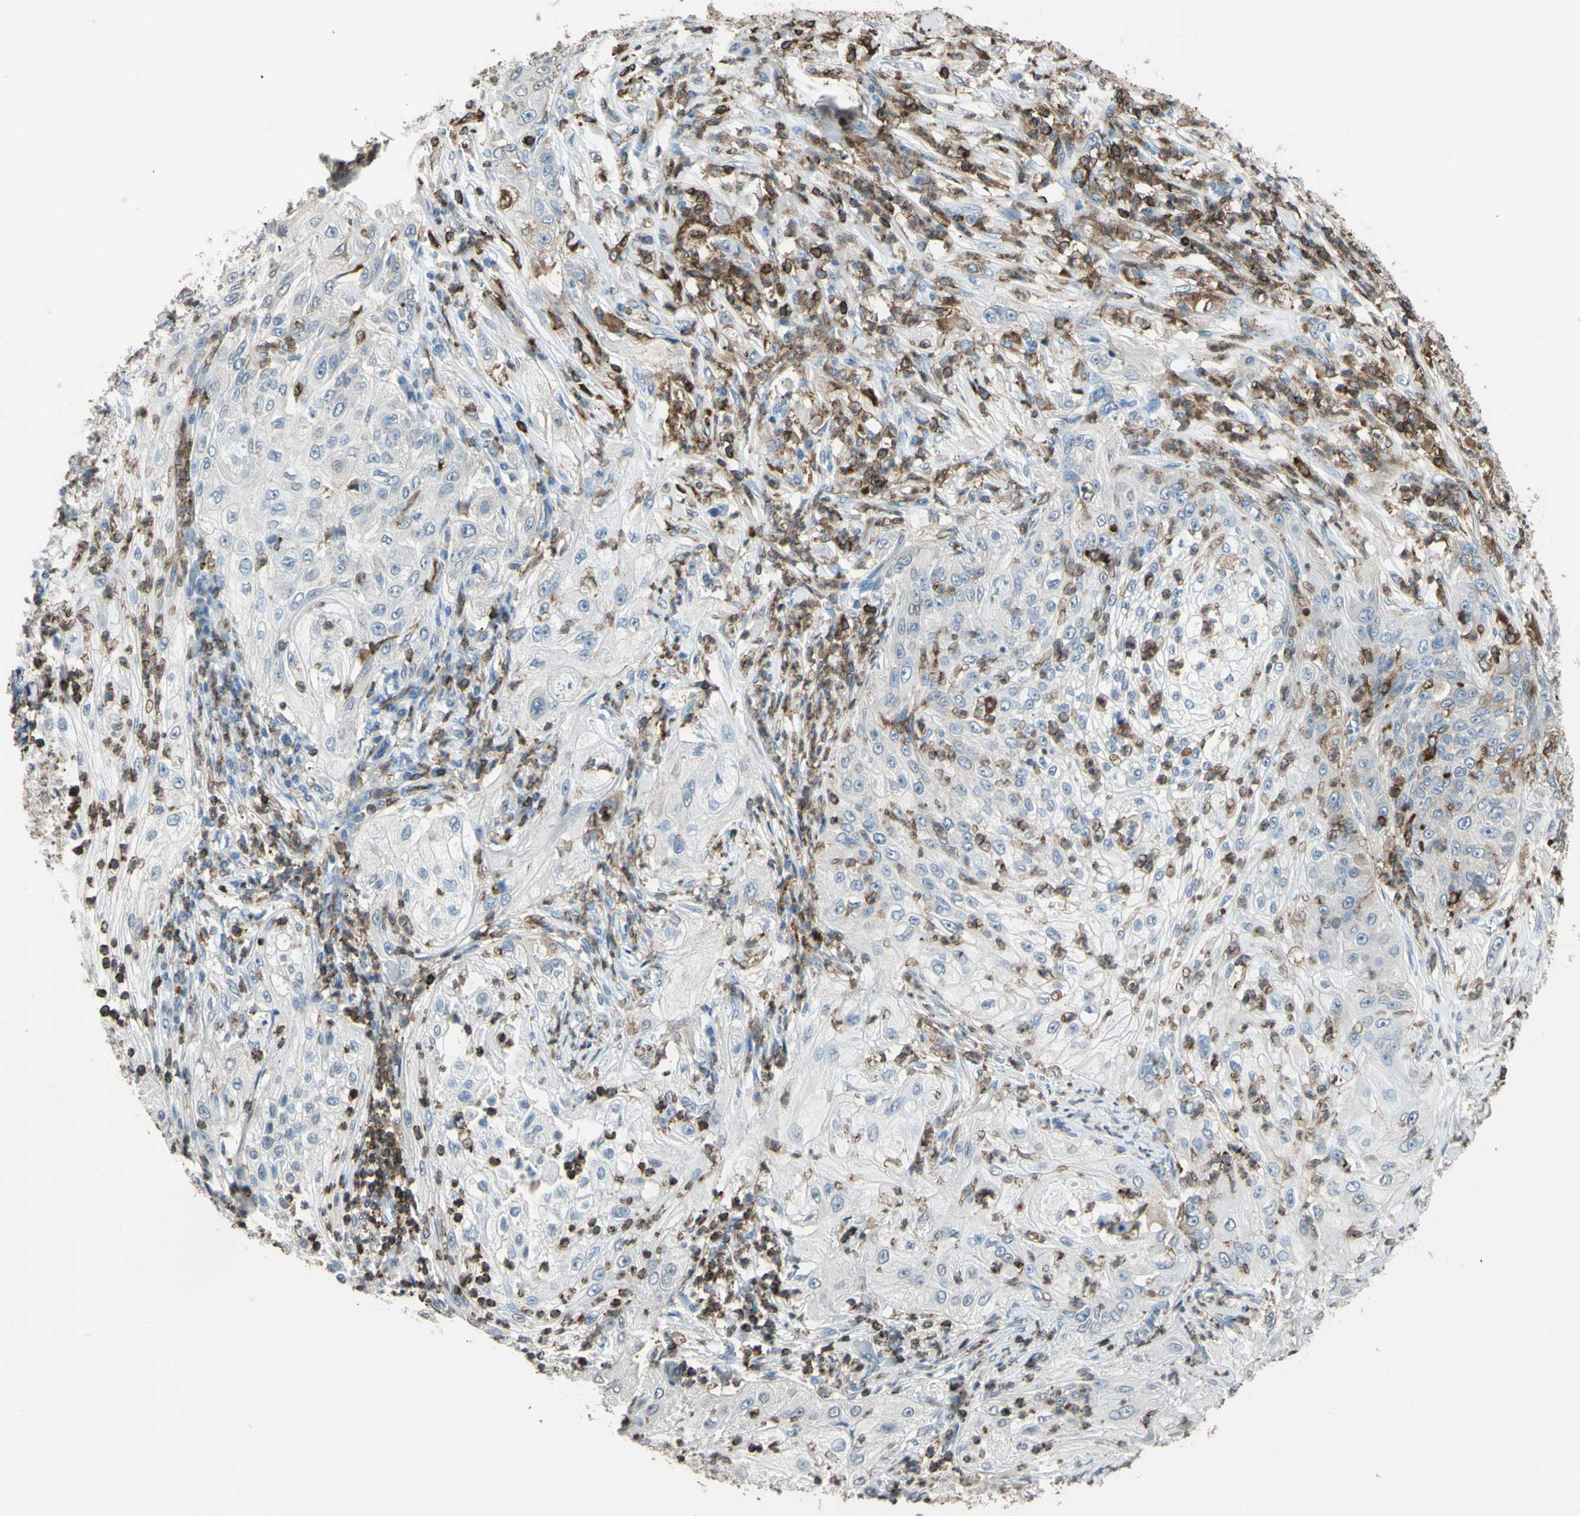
{"staining": {"intensity": "negative", "quantity": "none", "location": "none"}, "tissue": "lung cancer", "cell_type": "Tumor cells", "image_type": "cancer", "snomed": [{"axis": "morphology", "description": "Inflammation, NOS"}, {"axis": "morphology", "description": "Squamous cell carcinoma, NOS"}, {"axis": "topography", "description": "Lymph node"}, {"axis": "topography", "description": "Soft tissue"}, {"axis": "topography", "description": "Lung"}], "caption": "Lung squamous cell carcinoma stained for a protein using immunohistochemistry (IHC) reveals no staining tumor cells.", "gene": "PSTPIP1", "patient": {"sex": "male", "age": 66}}